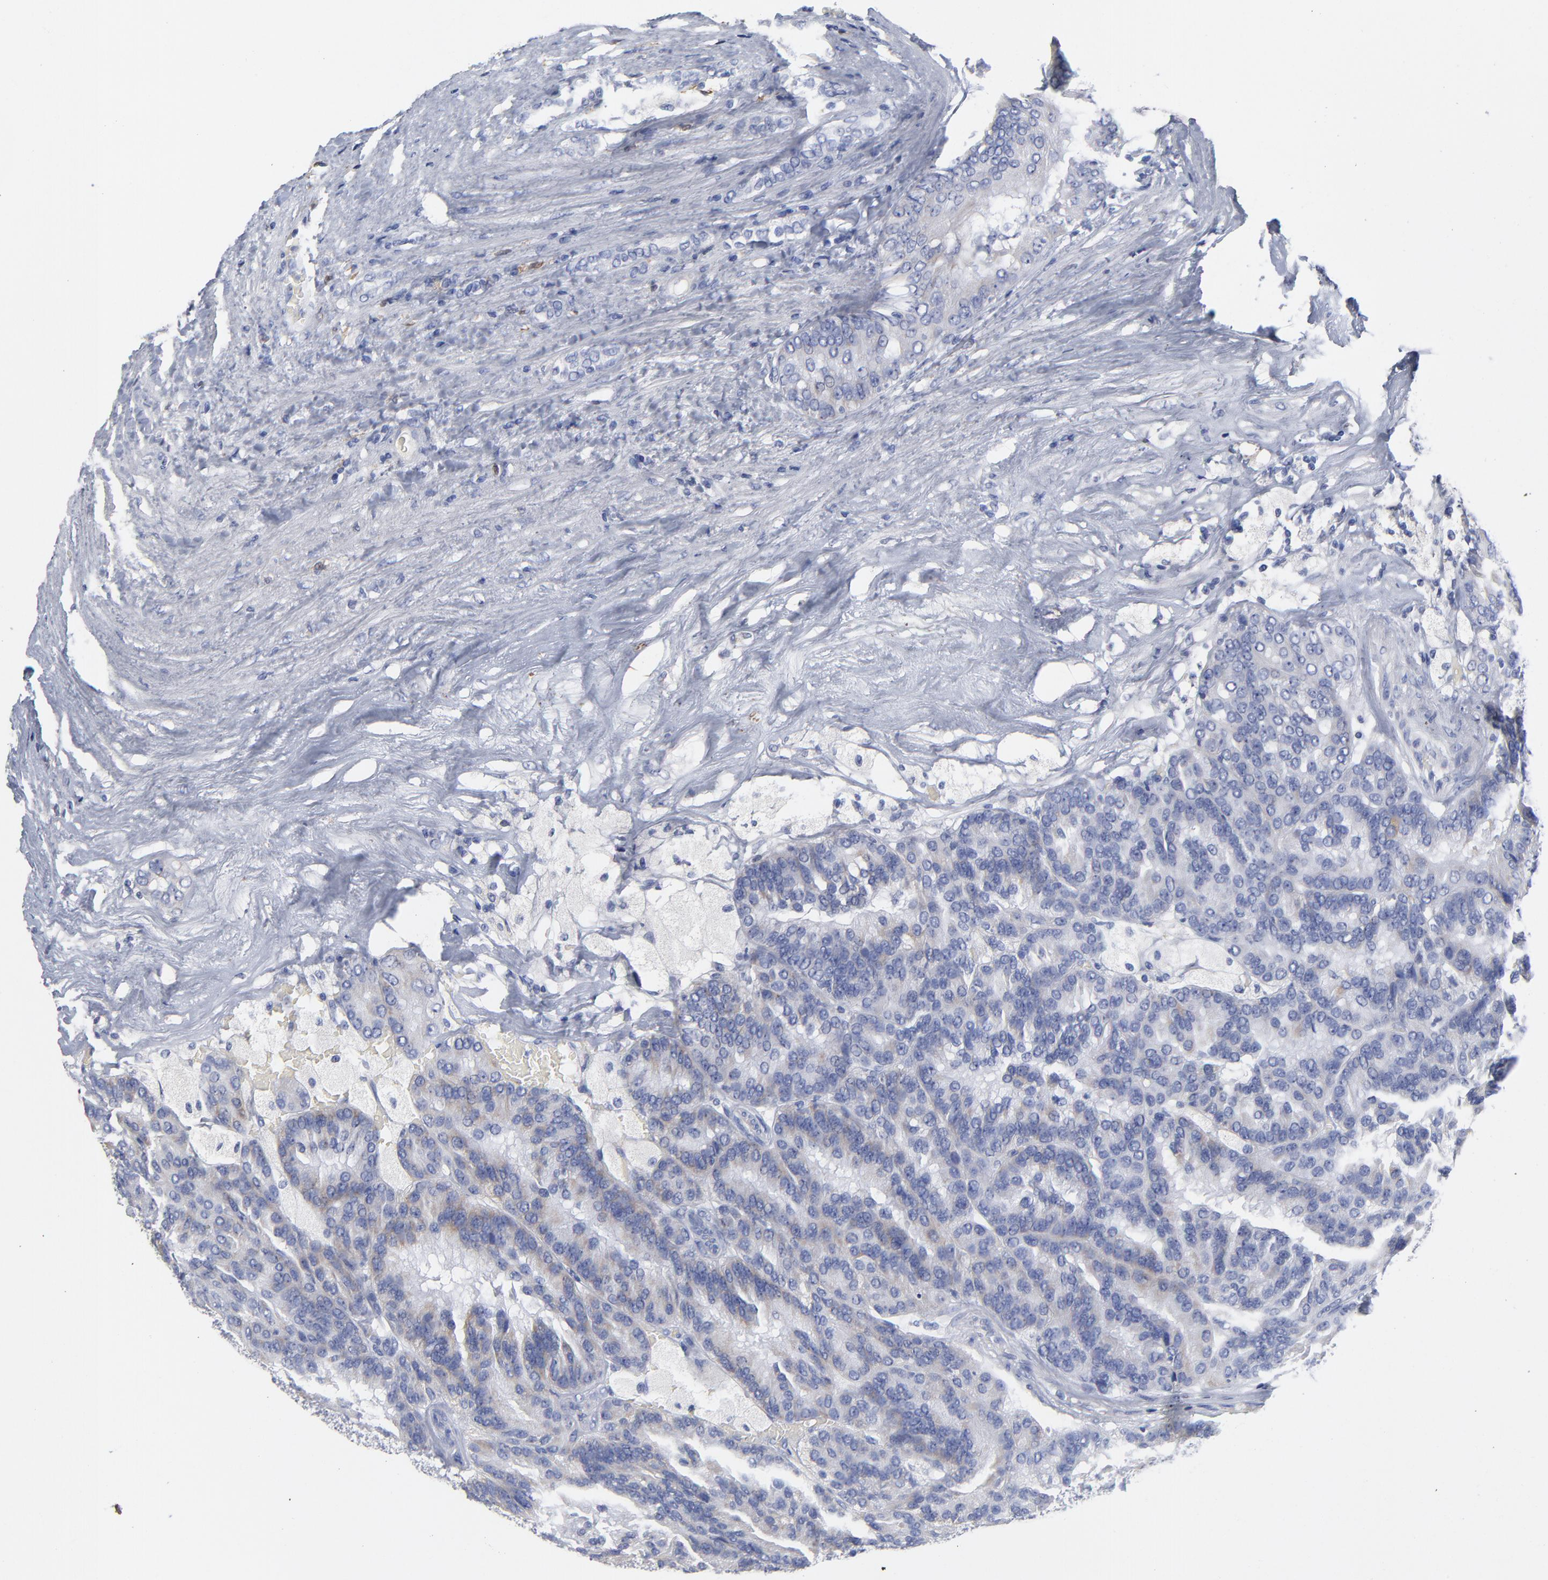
{"staining": {"intensity": "negative", "quantity": "none", "location": "none"}, "tissue": "renal cancer", "cell_type": "Tumor cells", "image_type": "cancer", "snomed": [{"axis": "morphology", "description": "Adenocarcinoma, NOS"}, {"axis": "topography", "description": "Kidney"}], "caption": "A photomicrograph of renal adenocarcinoma stained for a protein reveals no brown staining in tumor cells. (Immunohistochemistry (ihc), brightfield microscopy, high magnification).", "gene": "PTP4A1", "patient": {"sex": "male", "age": 46}}